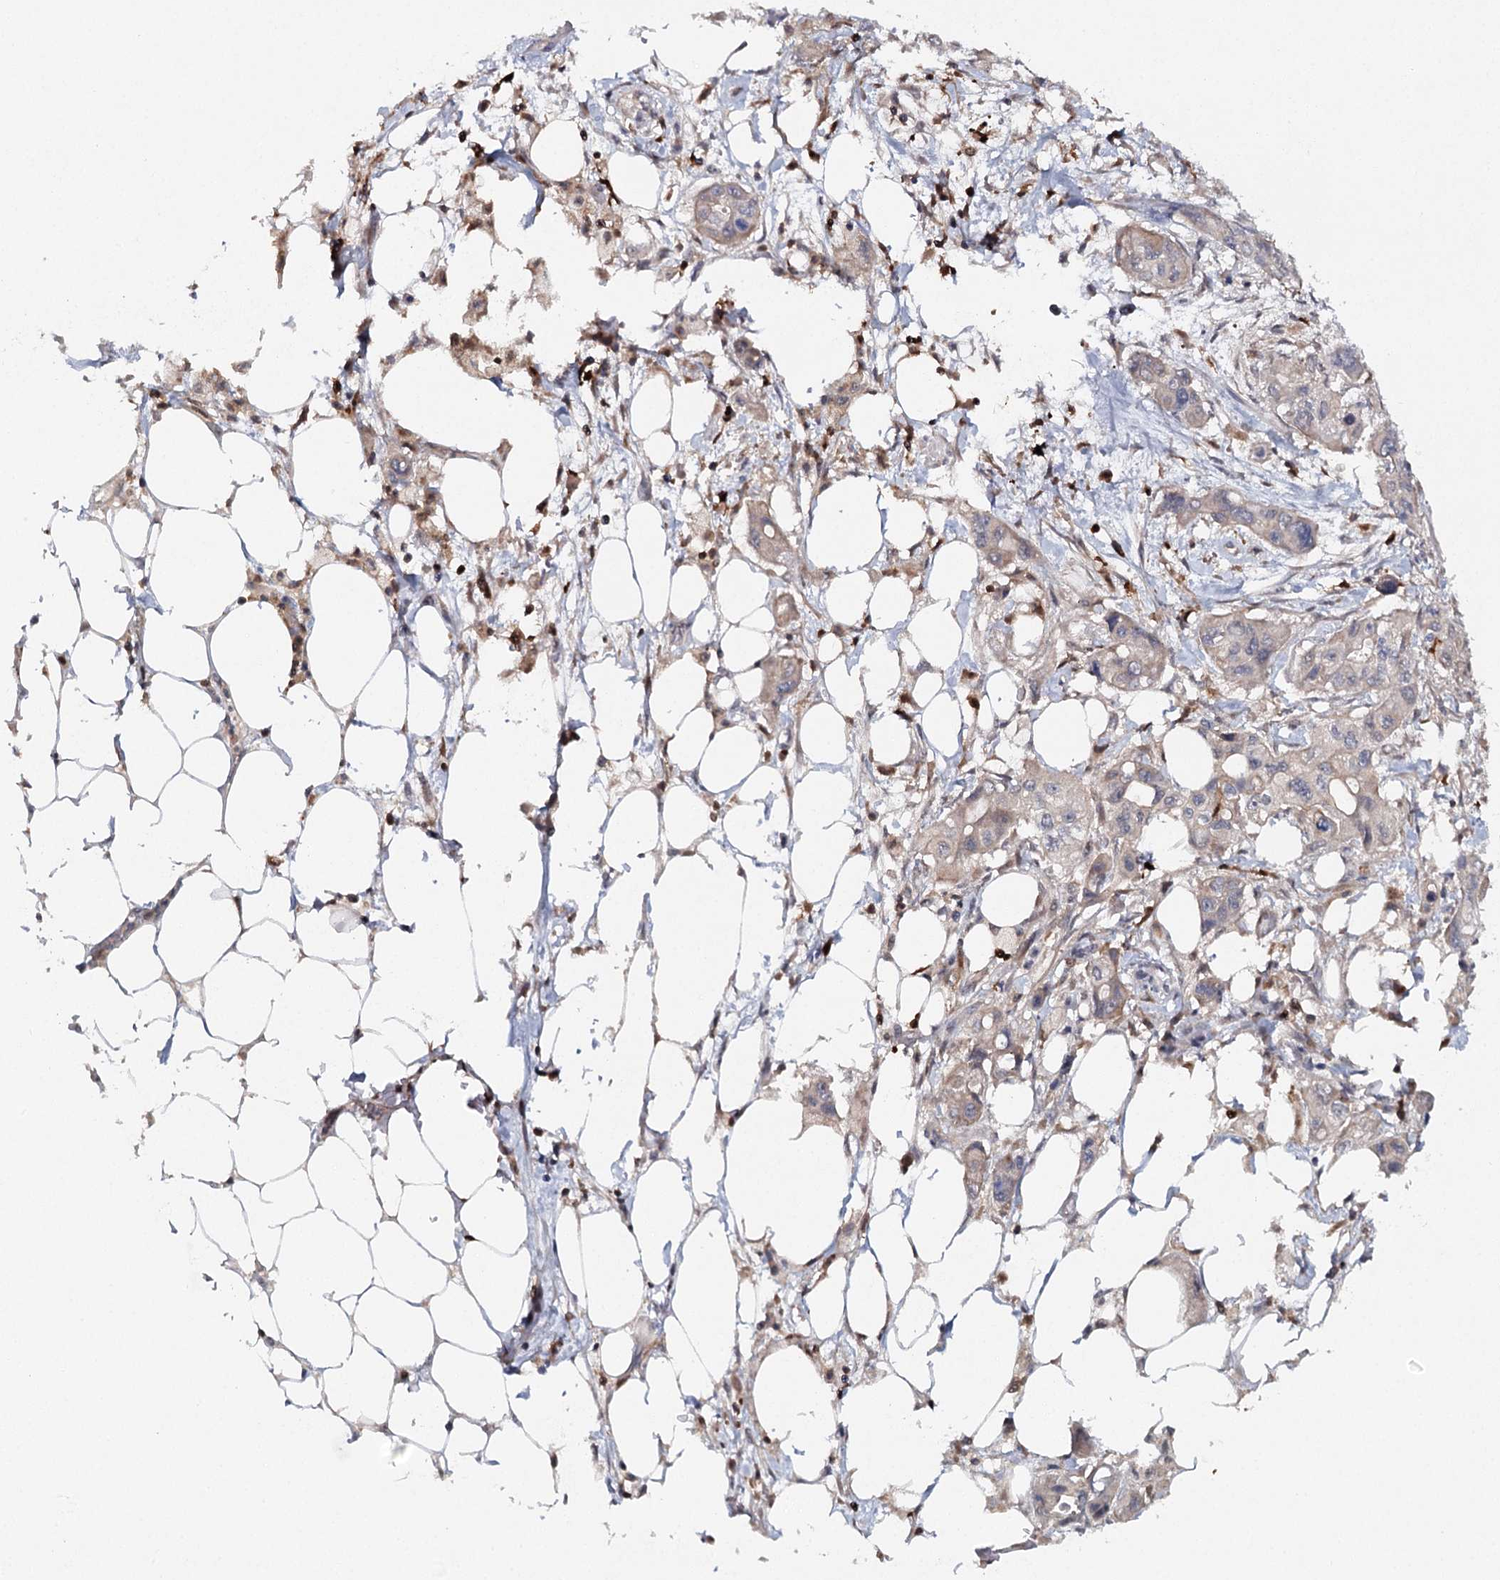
{"staining": {"intensity": "weak", "quantity": "<25%", "location": "cytoplasmic/membranous"}, "tissue": "pancreatic cancer", "cell_type": "Tumor cells", "image_type": "cancer", "snomed": [{"axis": "morphology", "description": "Adenocarcinoma, NOS"}, {"axis": "topography", "description": "Pancreas"}], "caption": "A photomicrograph of pancreatic adenocarcinoma stained for a protein exhibits no brown staining in tumor cells.", "gene": "SLC41A2", "patient": {"sex": "male", "age": 75}}